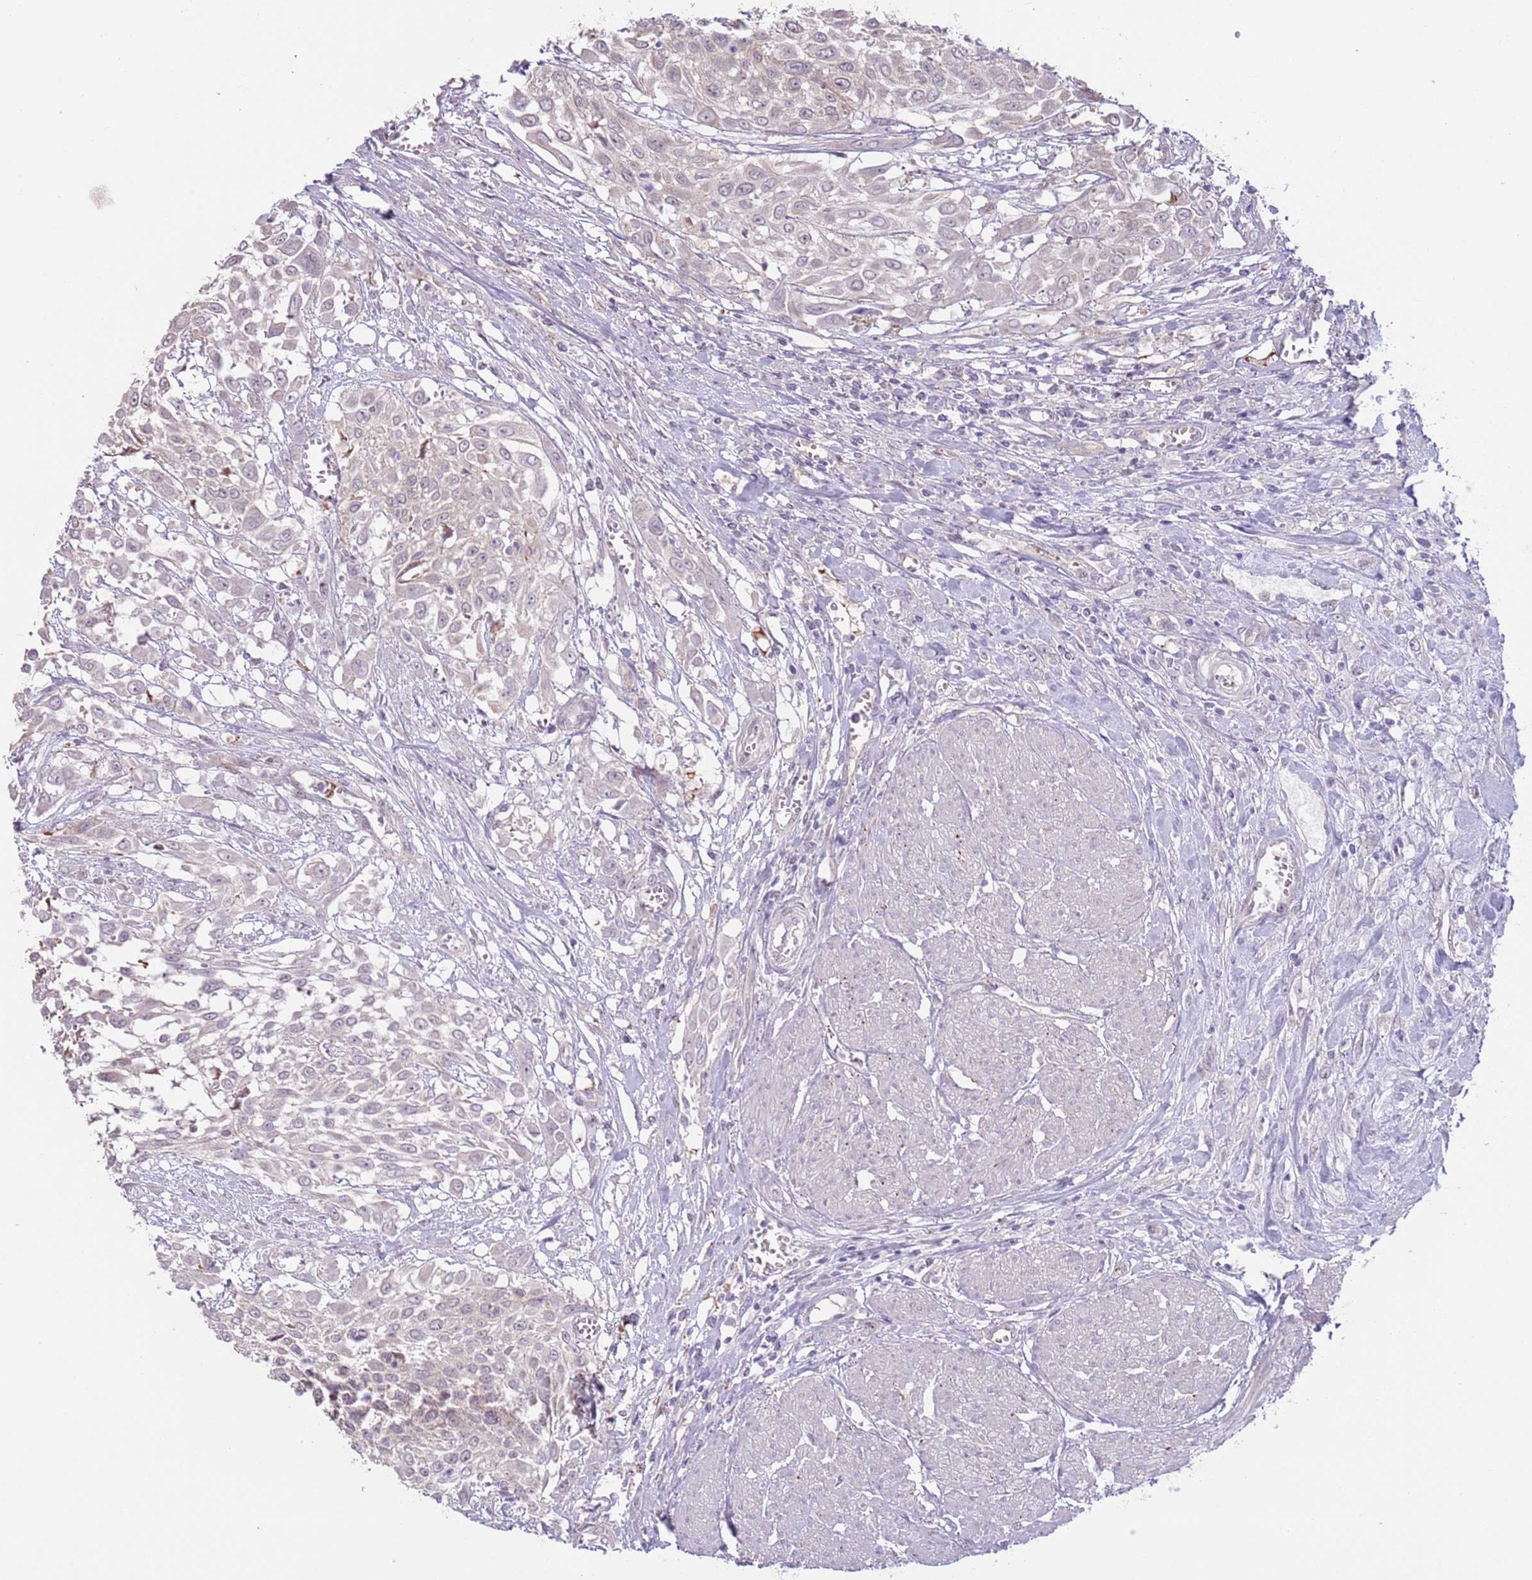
{"staining": {"intensity": "negative", "quantity": "none", "location": "none"}, "tissue": "urothelial cancer", "cell_type": "Tumor cells", "image_type": "cancer", "snomed": [{"axis": "morphology", "description": "Urothelial carcinoma, High grade"}, {"axis": "topography", "description": "Urinary bladder"}], "caption": "Protein analysis of high-grade urothelial carcinoma exhibits no significant staining in tumor cells.", "gene": "LDHD", "patient": {"sex": "male", "age": 57}}